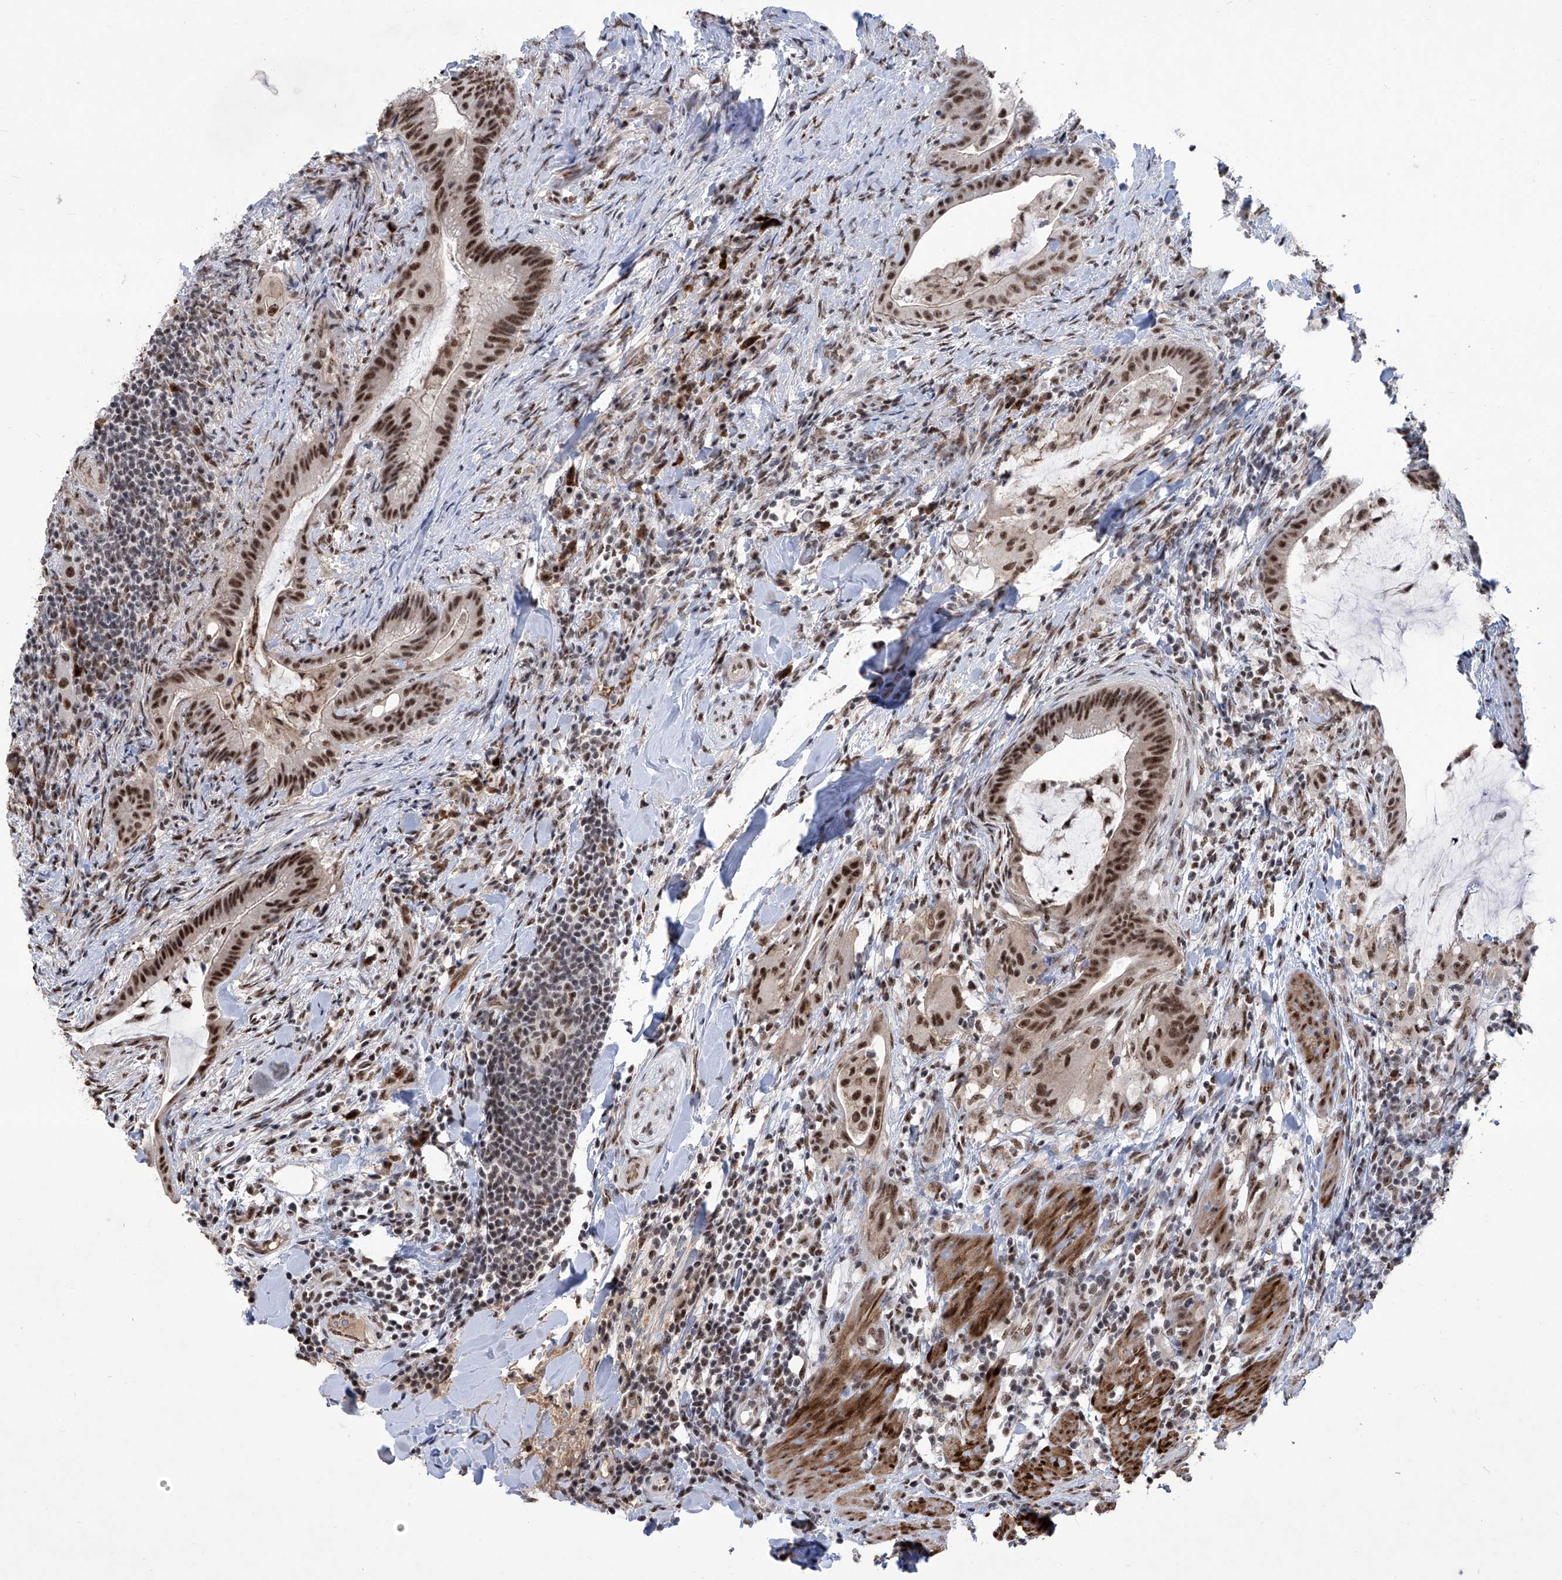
{"staining": {"intensity": "strong", "quantity": ">75%", "location": "nuclear"}, "tissue": "colorectal cancer", "cell_type": "Tumor cells", "image_type": "cancer", "snomed": [{"axis": "morphology", "description": "Adenocarcinoma, NOS"}, {"axis": "topography", "description": "Colon"}], "caption": "An image showing strong nuclear staining in about >75% of tumor cells in colorectal cancer, as visualized by brown immunohistochemical staining.", "gene": "FBXL4", "patient": {"sex": "female", "age": 66}}